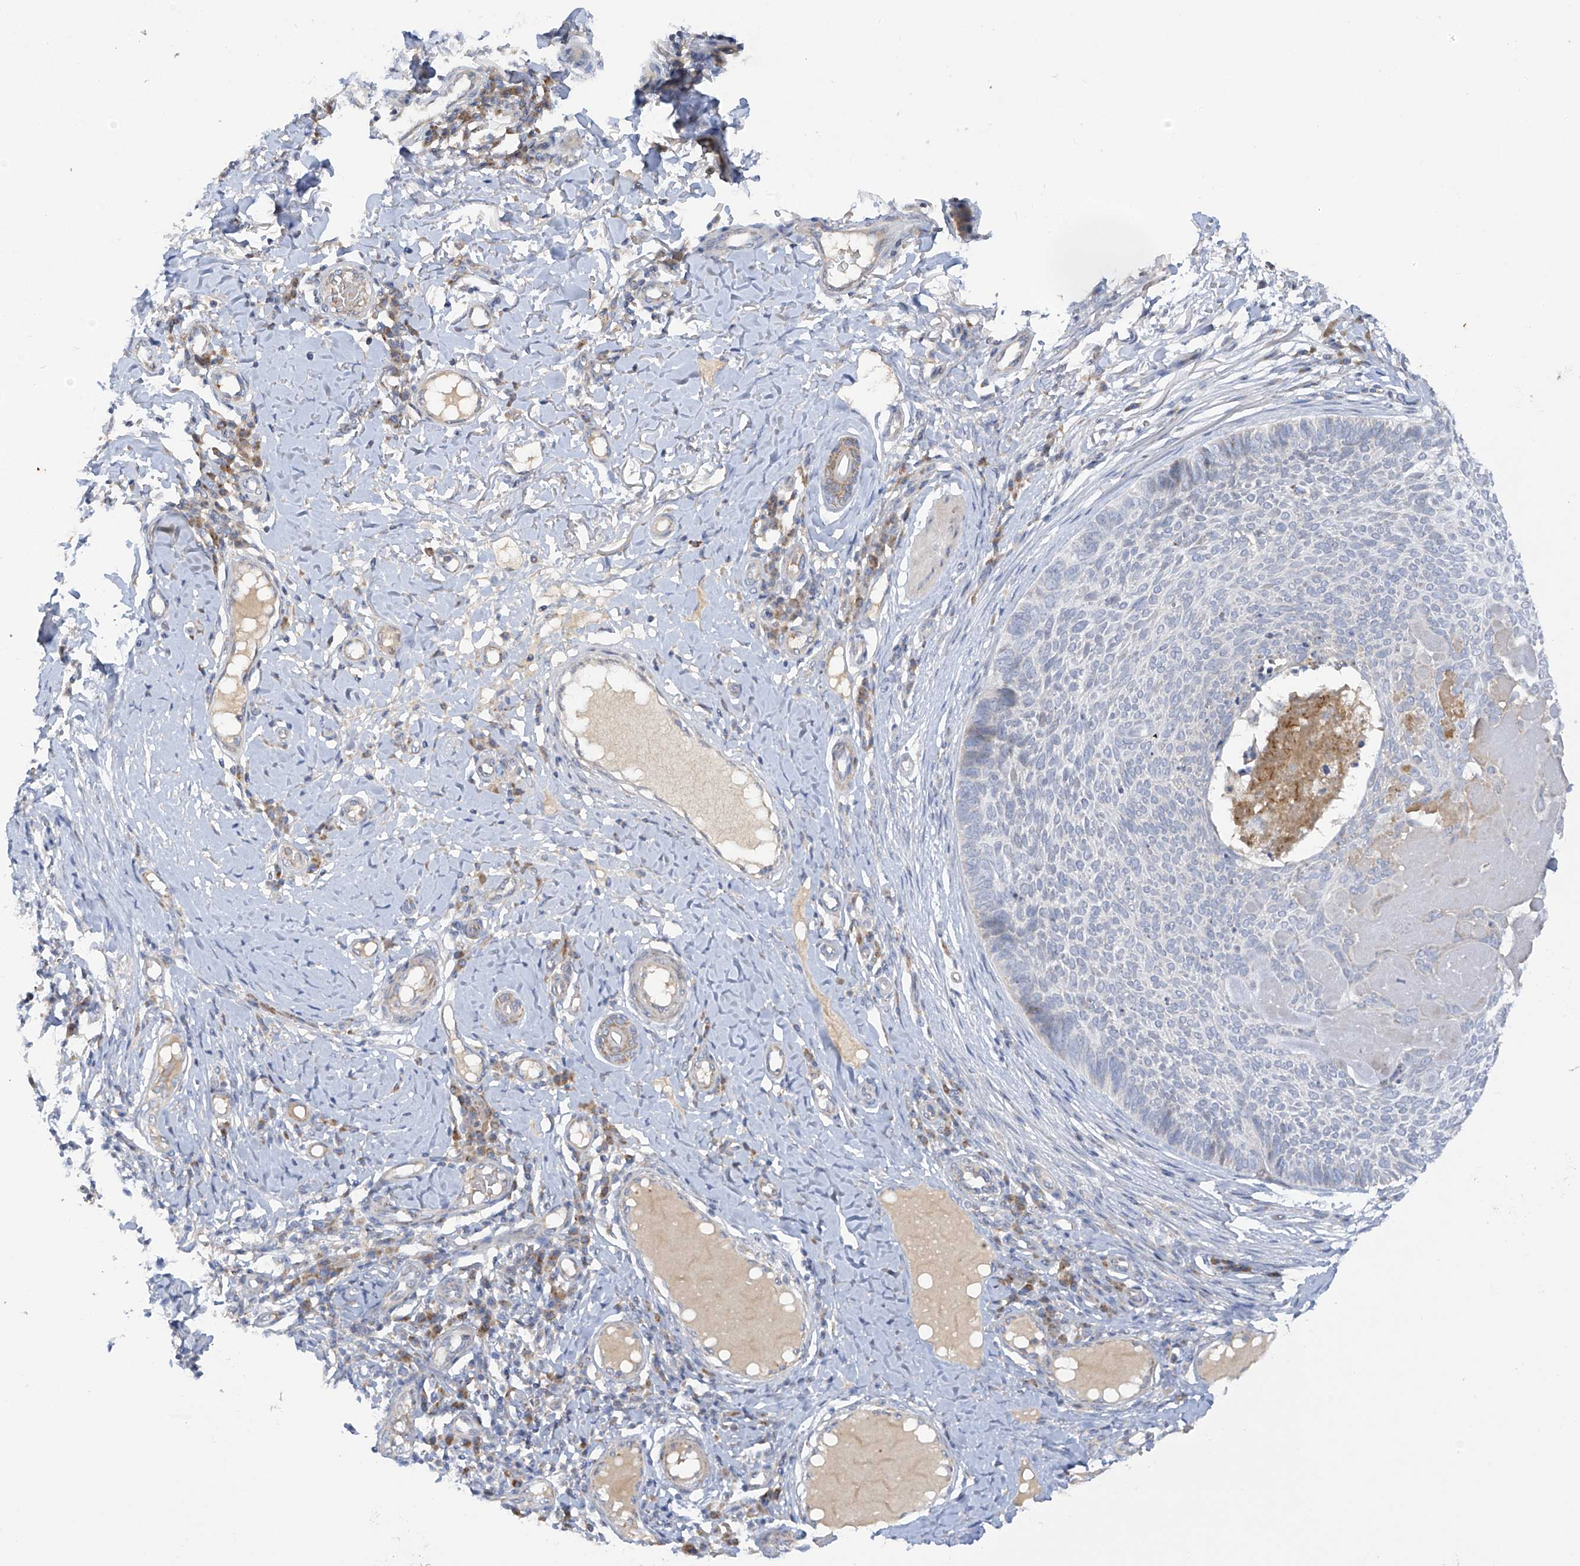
{"staining": {"intensity": "negative", "quantity": "none", "location": "none"}, "tissue": "skin cancer", "cell_type": "Tumor cells", "image_type": "cancer", "snomed": [{"axis": "morphology", "description": "Normal tissue, NOS"}, {"axis": "morphology", "description": "Basal cell carcinoma"}, {"axis": "topography", "description": "Skin"}], "caption": "The IHC micrograph has no significant expression in tumor cells of skin basal cell carcinoma tissue.", "gene": "METTL18", "patient": {"sex": "male", "age": 50}}